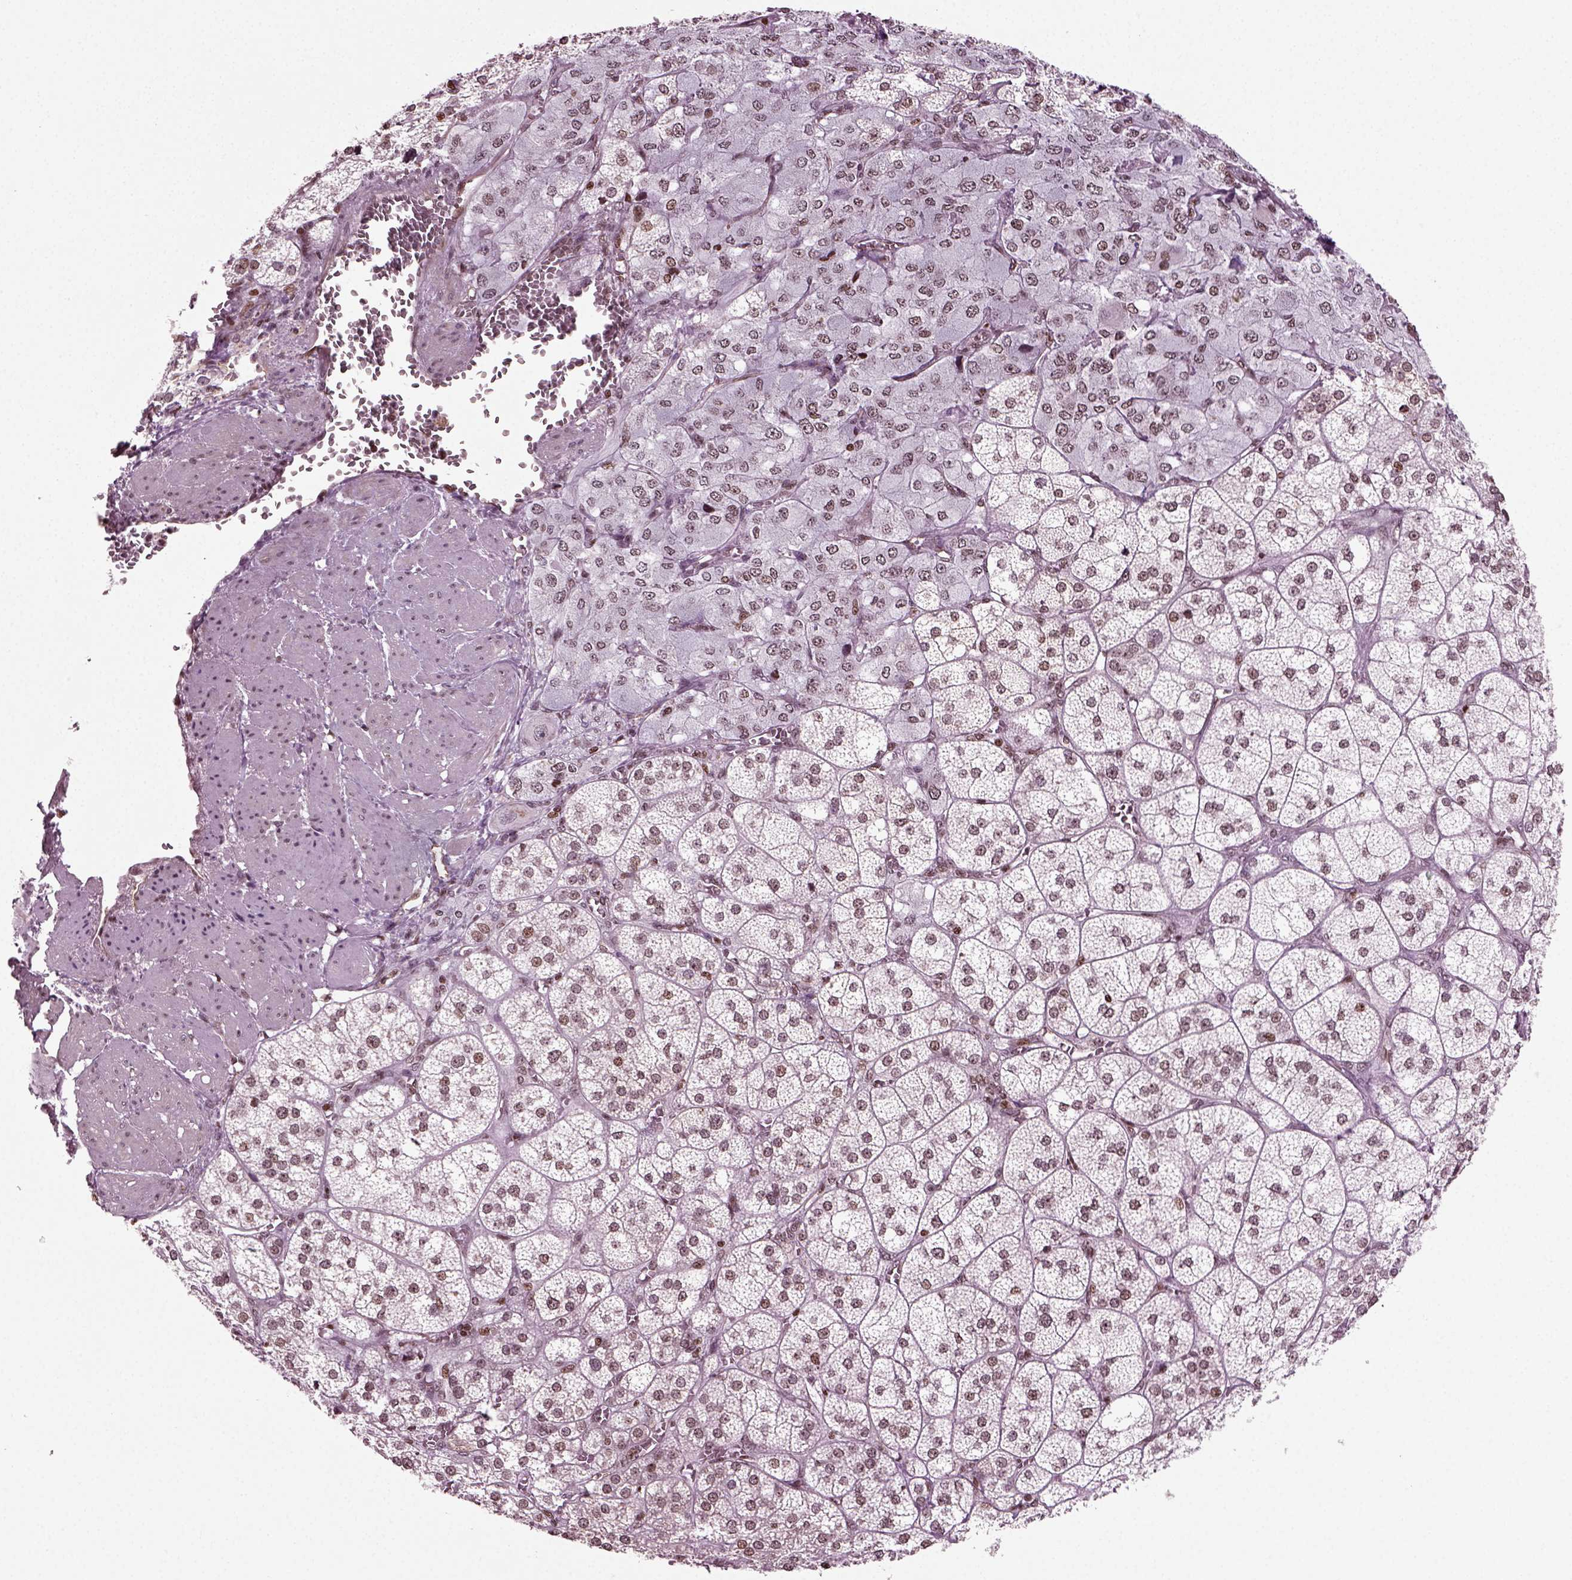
{"staining": {"intensity": "moderate", "quantity": "<25%", "location": "nuclear"}, "tissue": "adrenal gland", "cell_type": "Glandular cells", "image_type": "normal", "snomed": [{"axis": "morphology", "description": "Normal tissue, NOS"}, {"axis": "topography", "description": "Adrenal gland"}], "caption": "The image displays staining of normal adrenal gland, revealing moderate nuclear protein positivity (brown color) within glandular cells.", "gene": "HEYL", "patient": {"sex": "female", "age": 60}}